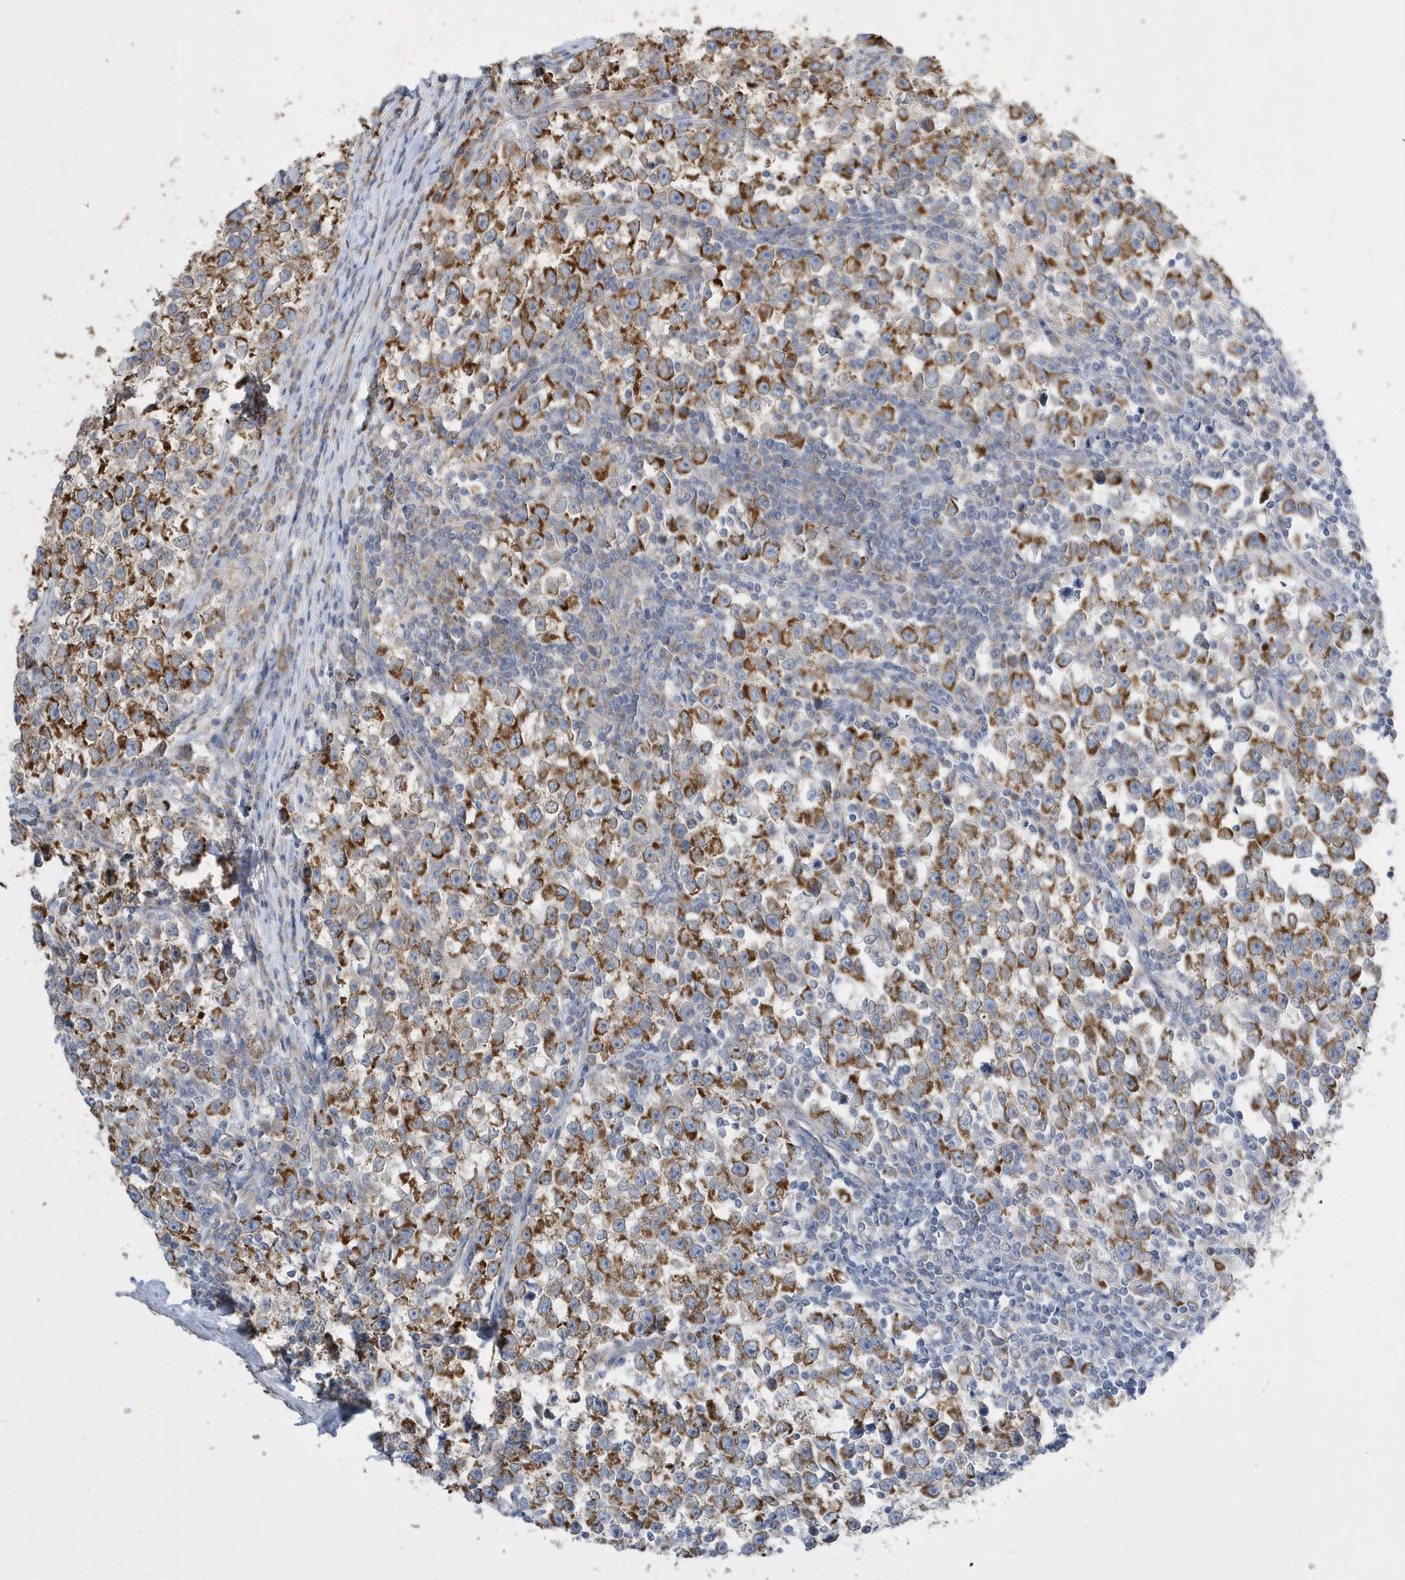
{"staining": {"intensity": "strong", "quantity": ">75%", "location": "cytoplasmic/membranous"}, "tissue": "testis cancer", "cell_type": "Tumor cells", "image_type": "cancer", "snomed": [{"axis": "morphology", "description": "Normal tissue, NOS"}, {"axis": "morphology", "description": "Seminoma, NOS"}, {"axis": "topography", "description": "Testis"}], "caption": "Brown immunohistochemical staining in testis seminoma reveals strong cytoplasmic/membranous expression in about >75% of tumor cells.", "gene": "SPATA5", "patient": {"sex": "male", "age": 43}}